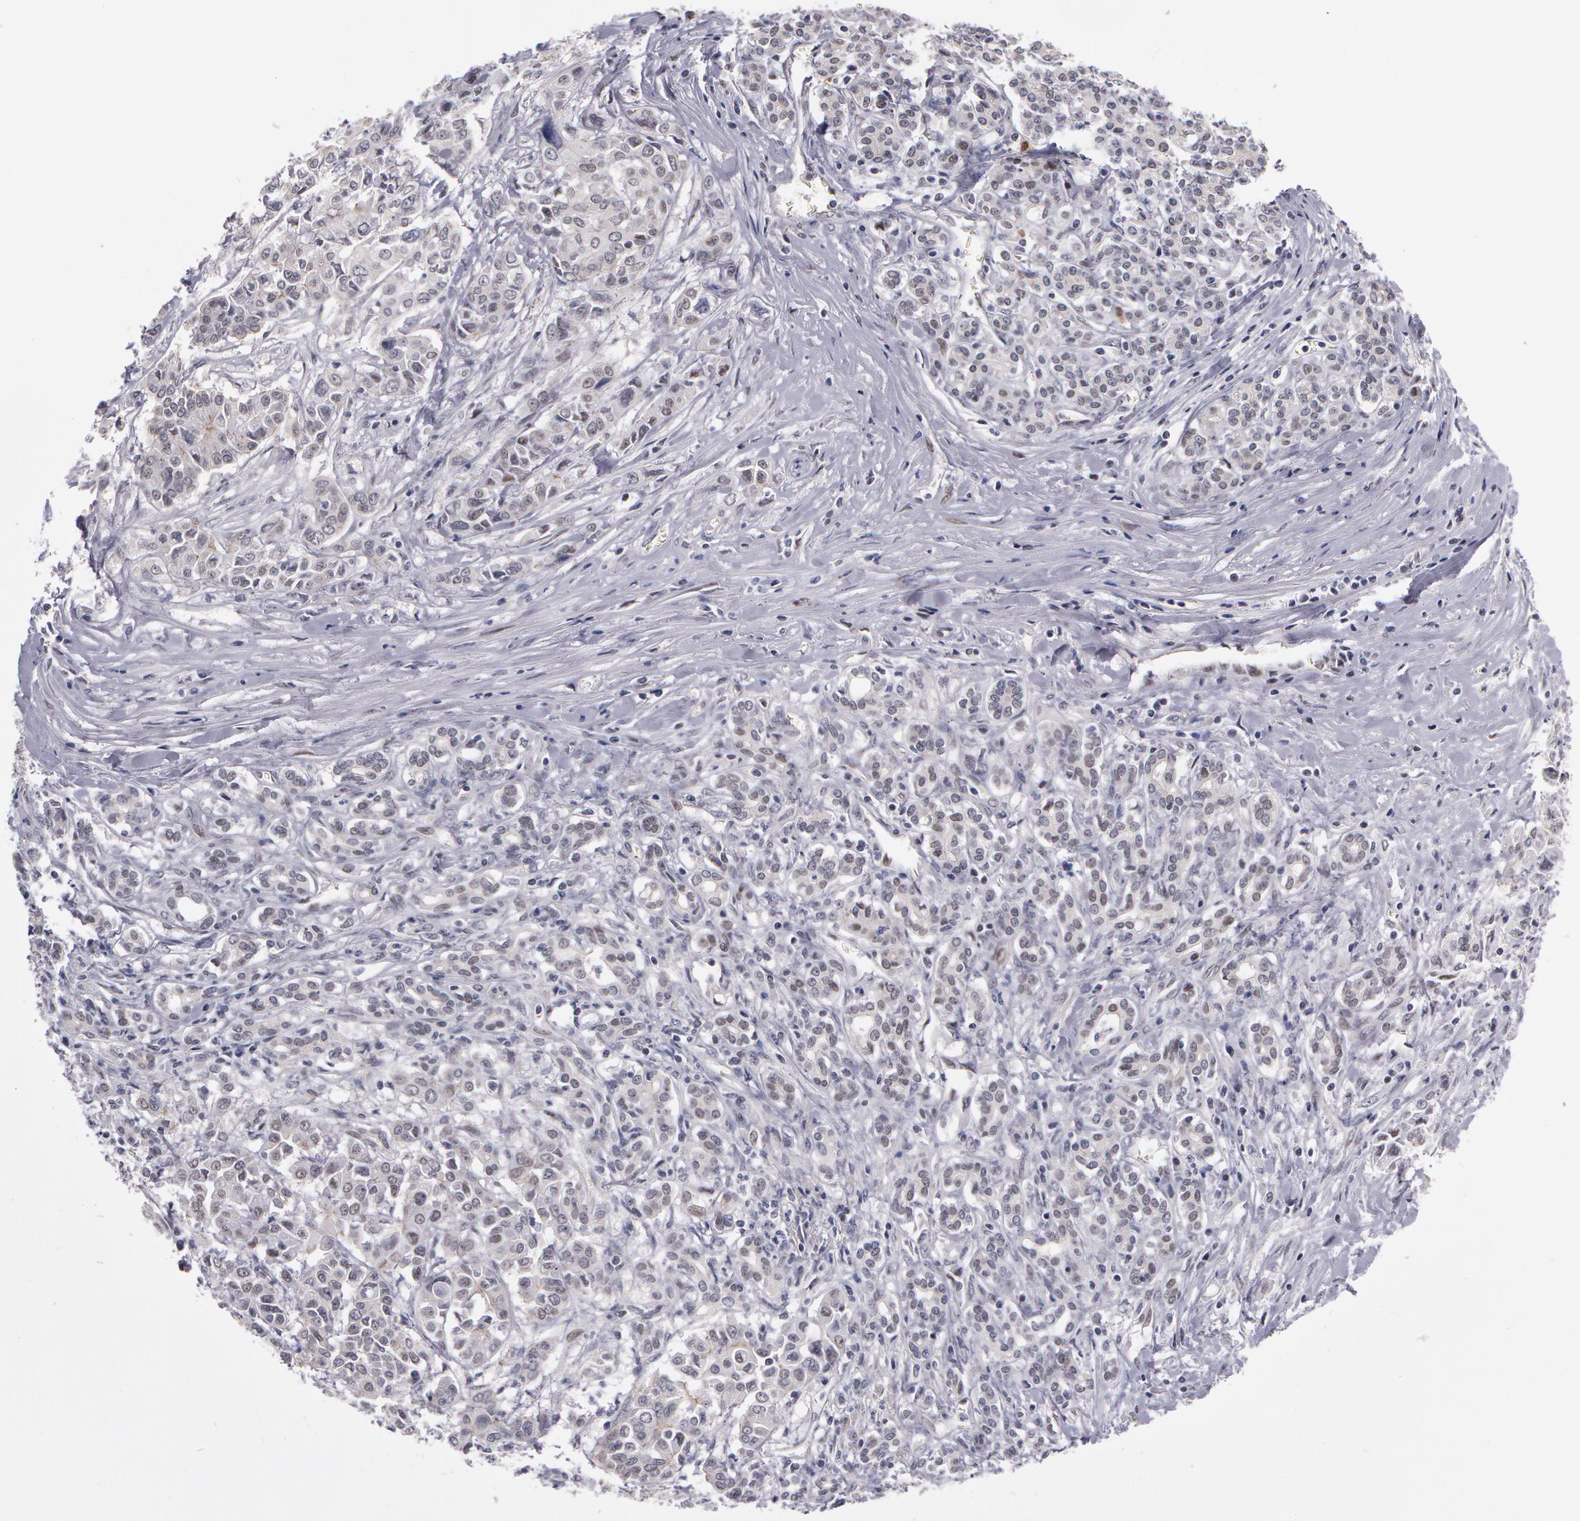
{"staining": {"intensity": "weak", "quantity": "<25%", "location": "nuclear"}, "tissue": "pancreatic cancer", "cell_type": "Tumor cells", "image_type": "cancer", "snomed": [{"axis": "morphology", "description": "Adenocarcinoma, NOS"}, {"axis": "topography", "description": "Pancreas"}], "caption": "A photomicrograph of human pancreatic cancer (adenocarcinoma) is negative for staining in tumor cells.", "gene": "PRICKLE1", "patient": {"sex": "female", "age": 52}}